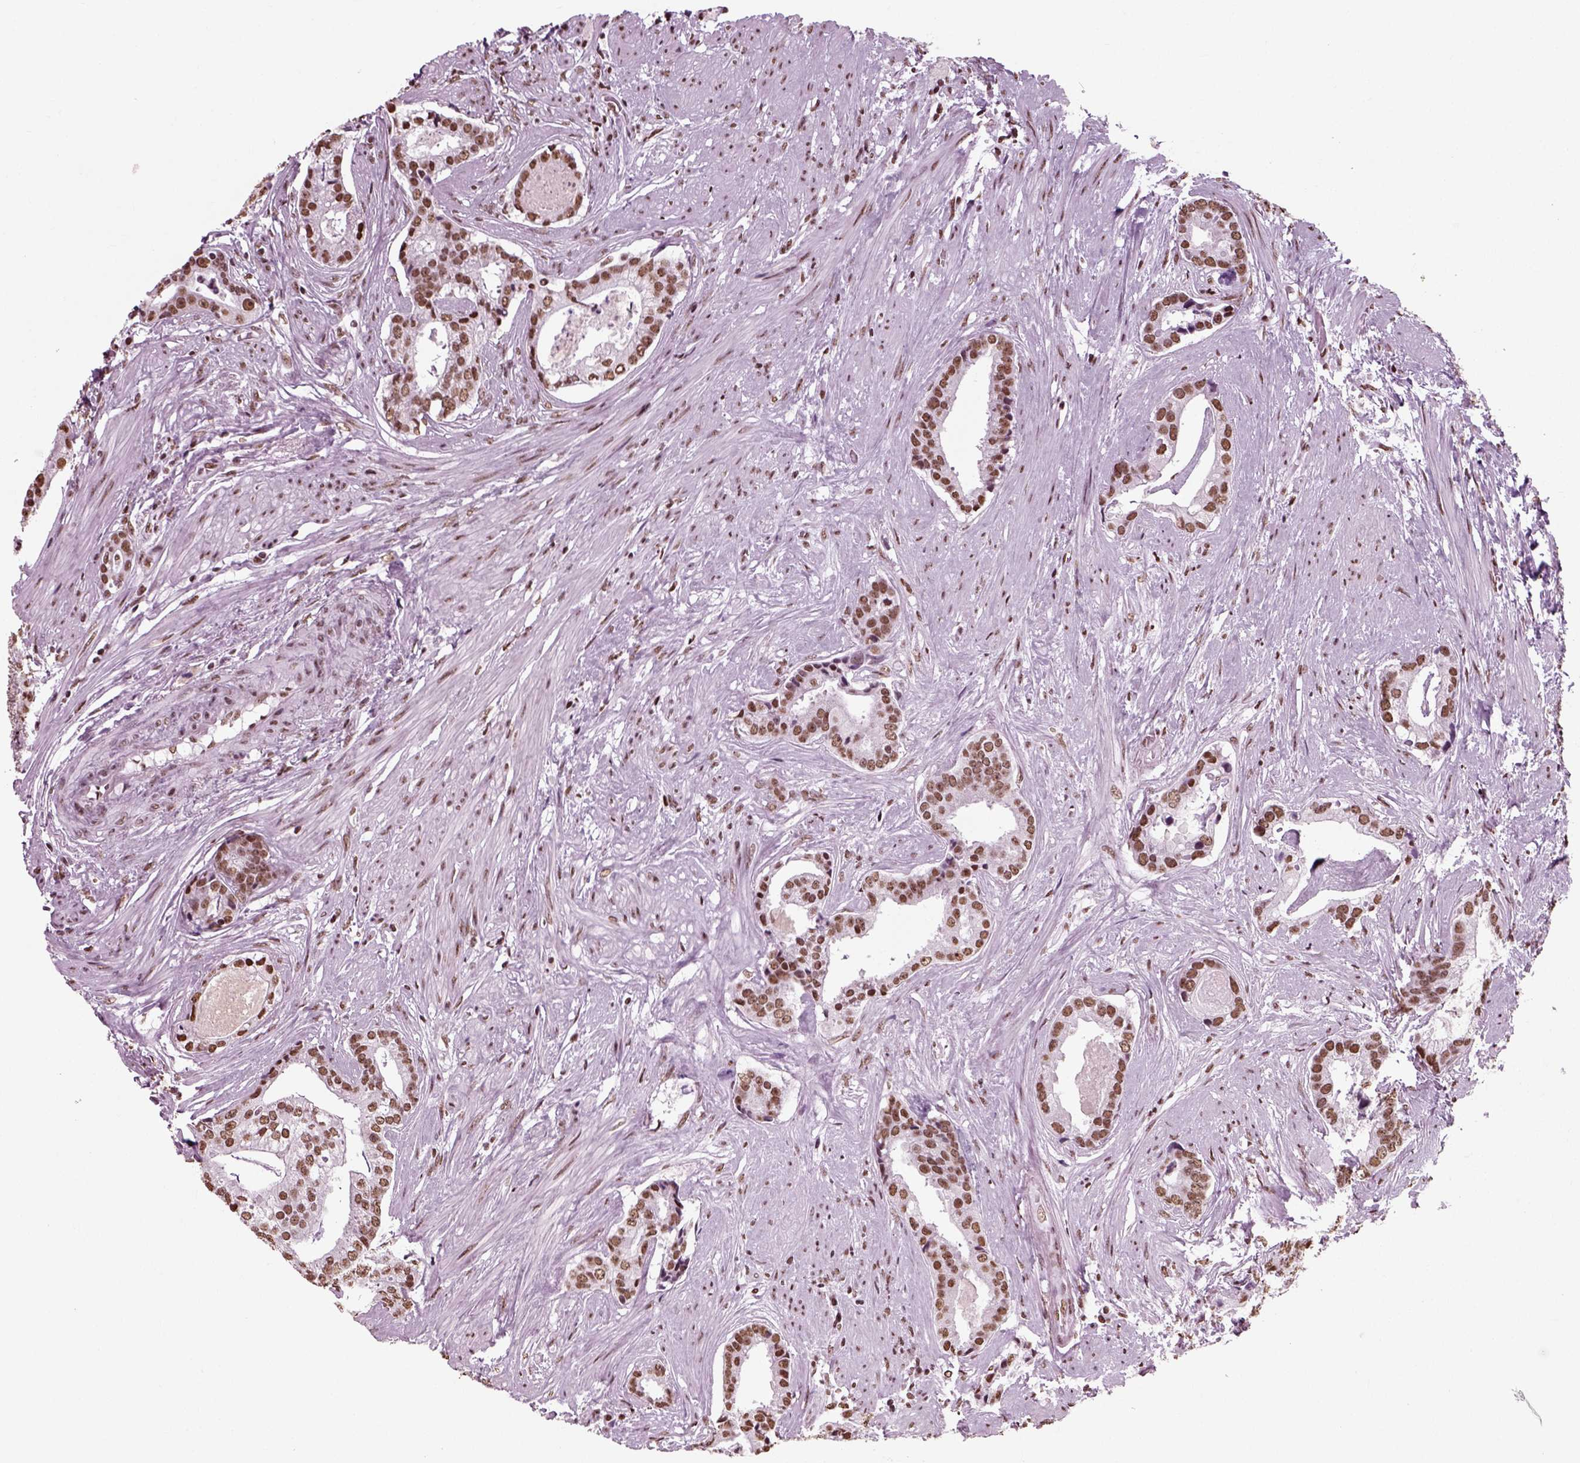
{"staining": {"intensity": "strong", "quantity": ">75%", "location": "nuclear"}, "tissue": "prostate cancer", "cell_type": "Tumor cells", "image_type": "cancer", "snomed": [{"axis": "morphology", "description": "Adenocarcinoma, NOS"}, {"axis": "topography", "description": "Prostate and seminal vesicle, NOS"}, {"axis": "topography", "description": "Prostate"}], "caption": "Prostate cancer stained for a protein exhibits strong nuclear positivity in tumor cells. The protein is shown in brown color, while the nuclei are stained blue.", "gene": "POLR1H", "patient": {"sex": "male", "age": 44}}